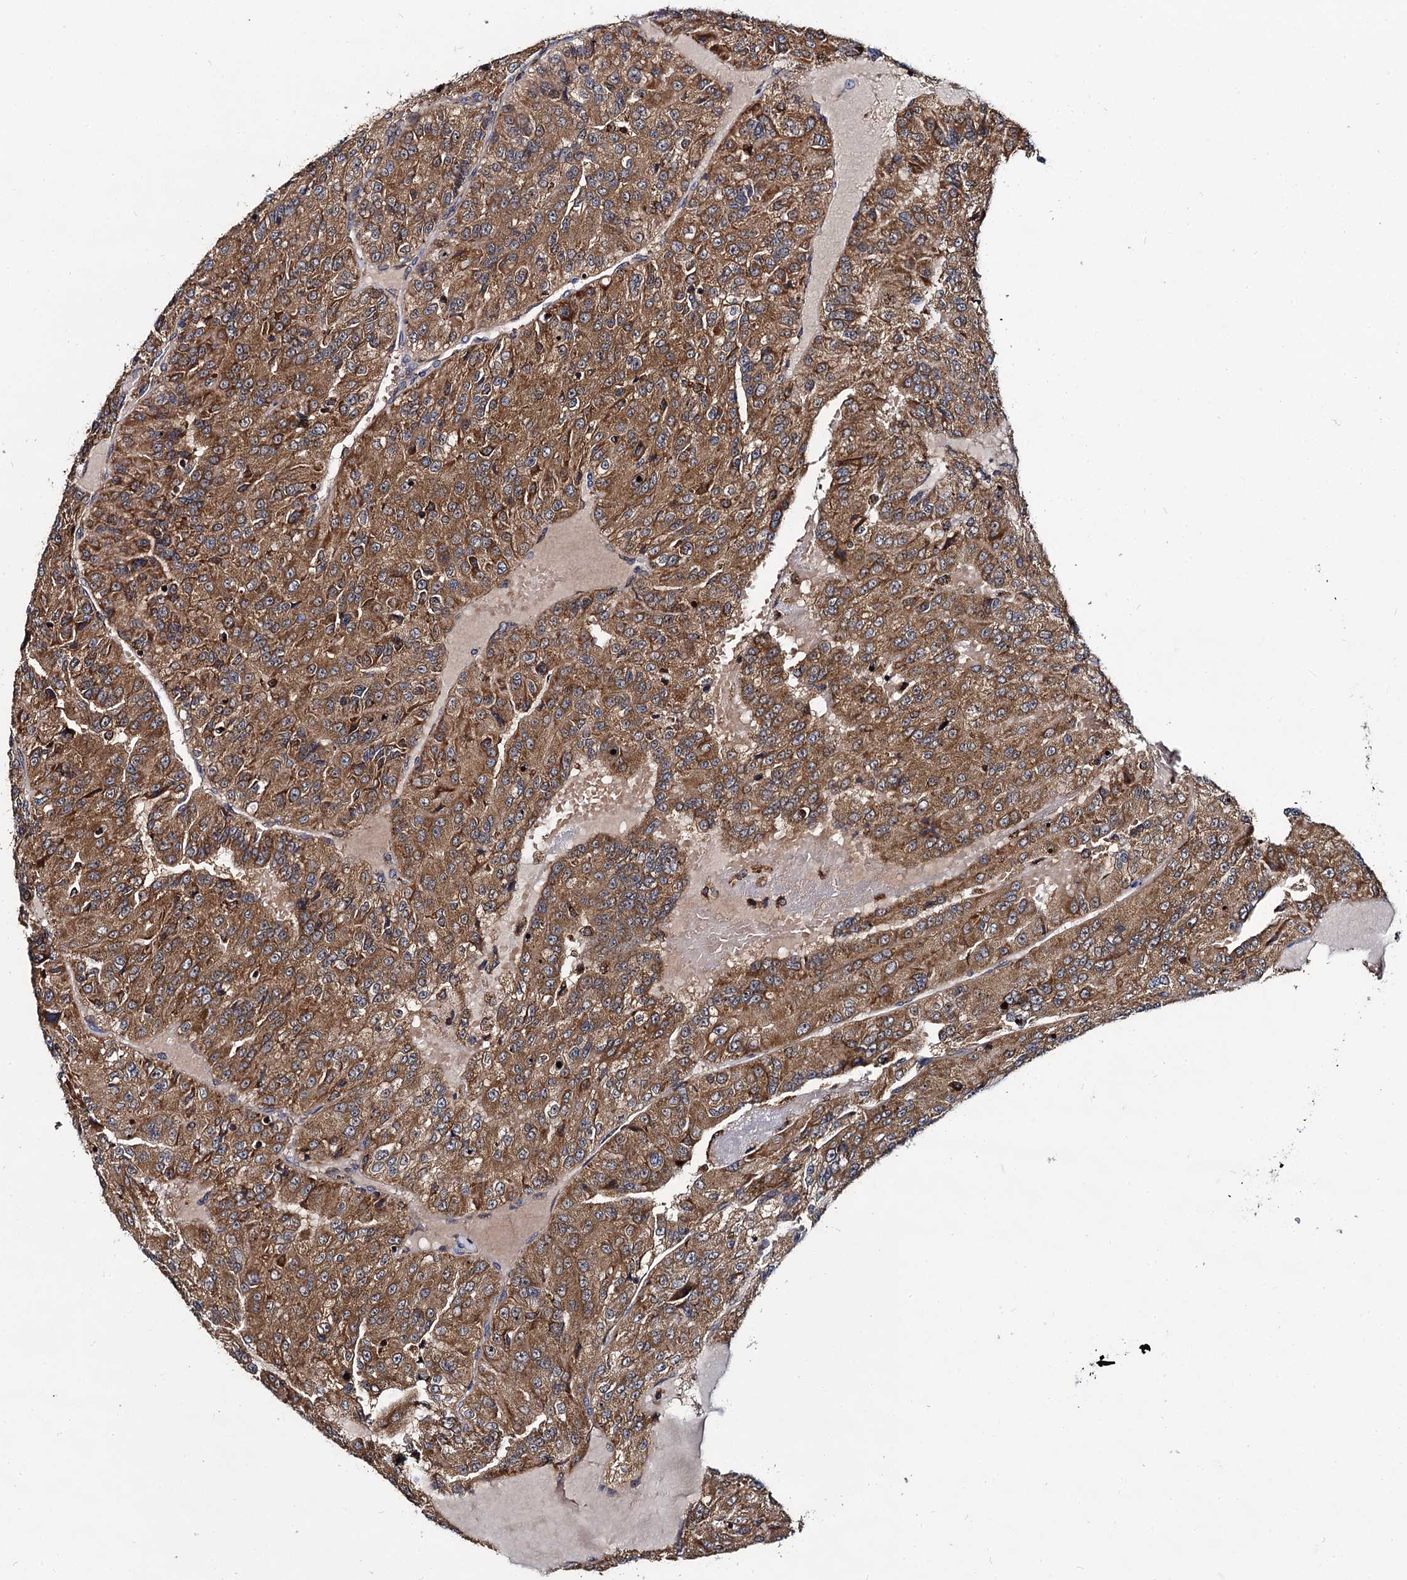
{"staining": {"intensity": "moderate", "quantity": ">75%", "location": "cytoplasmic/membranous"}, "tissue": "renal cancer", "cell_type": "Tumor cells", "image_type": "cancer", "snomed": [{"axis": "morphology", "description": "Adenocarcinoma, NOS"}, {"axis": "topography", "description": "Kidney"}], "caption": "Immunohistochemistry (IHC) histopathology image of renal adenocarcinoma stained for a protein (brown), which reveals medium levels of moderate cytoplasmic/membranous positivity in approximately >75% of tumor cells.", "gene": "UFM1", "patient": {"sex": "female", "age": 63}}